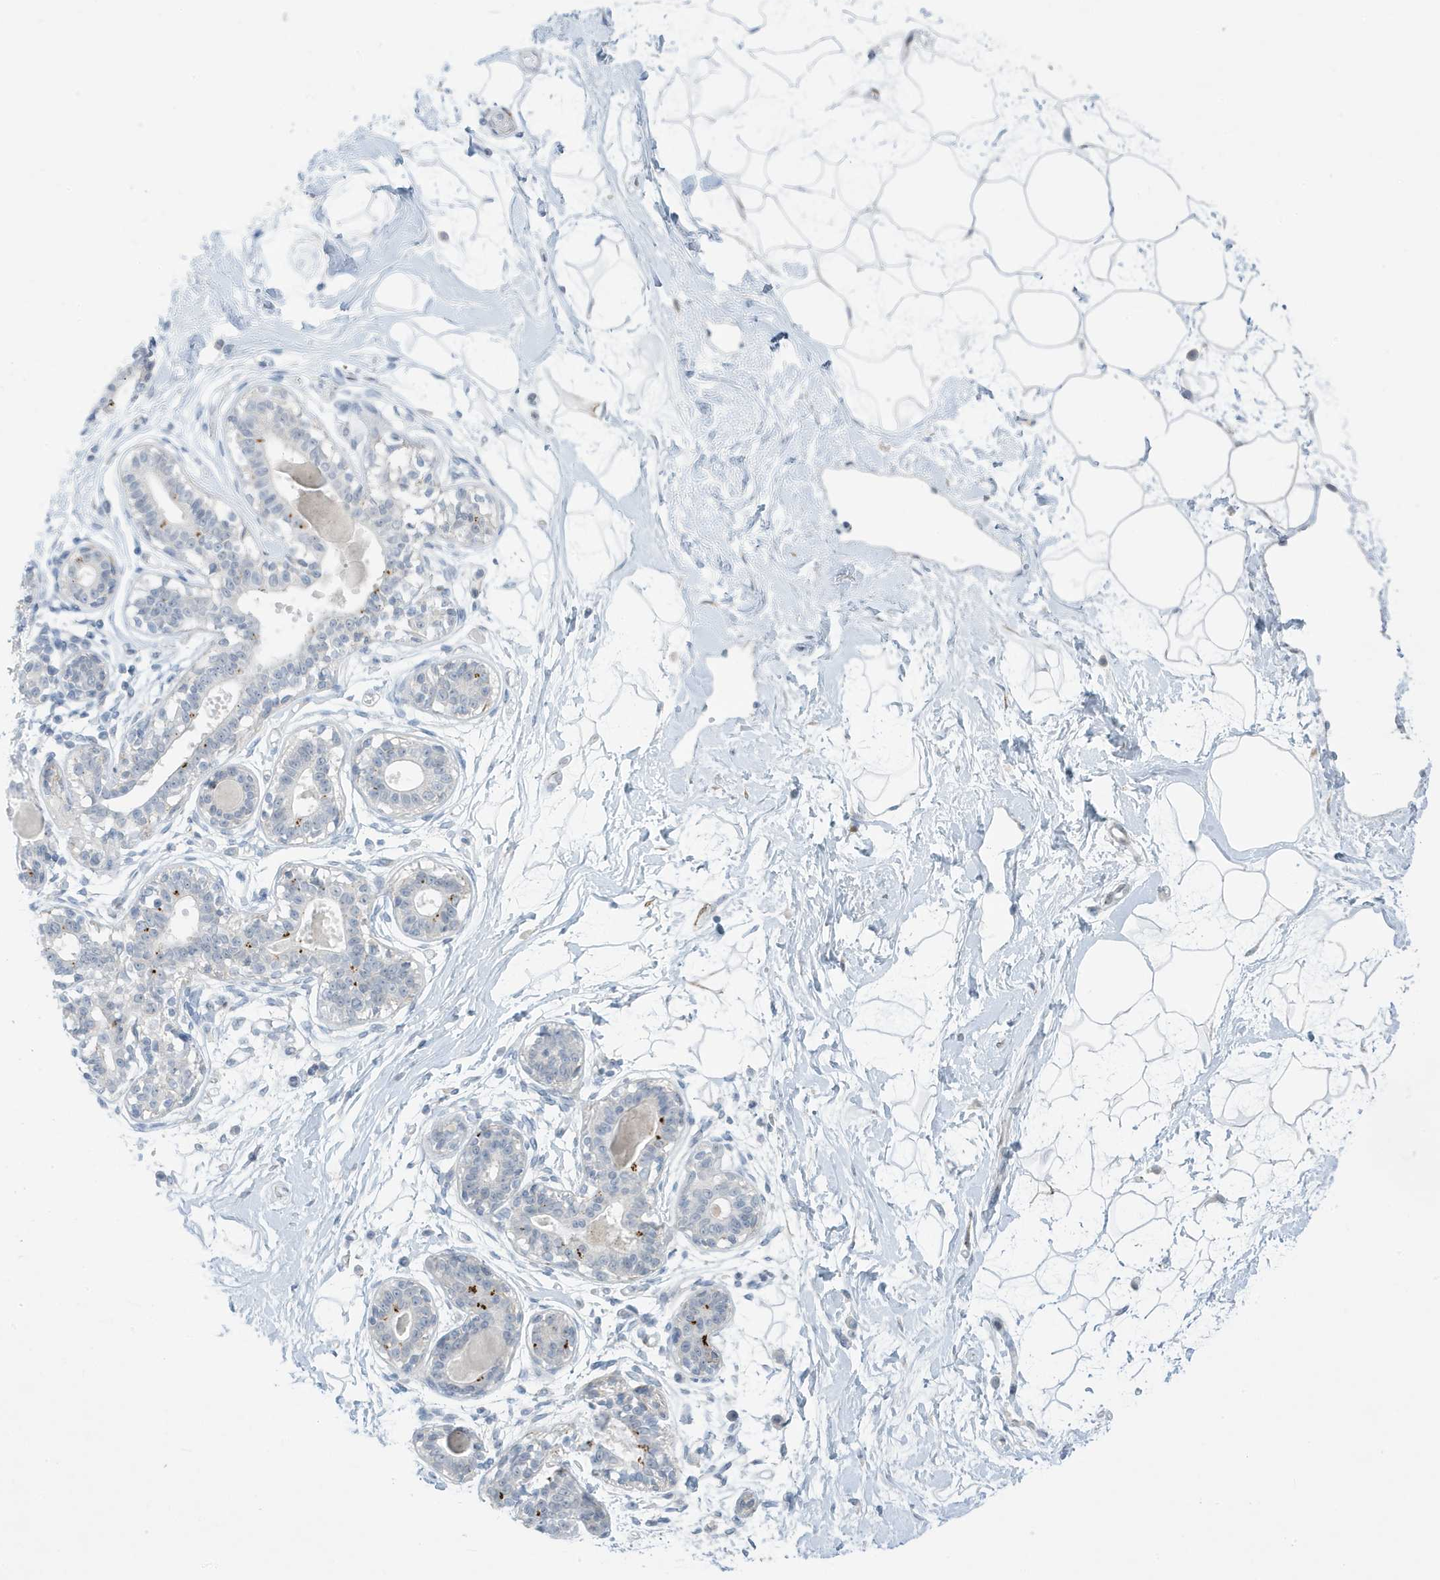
{"staining": {"intensity": "negative", "quantity": "none", "location": "none"}, "tissue": "breast", "cell_type": "Adipocytes", "image_type": "normal", "snomed": [{"axis": "morphology", "description": "Normal tissue, NOS"}, {"axis": "topography", "description": "Breast"}], "caption": "Breast stained for a protein using immunohistochemistry (IHC) demonstrates no staining adipocytes.", "gene": "PERM1", "patient": {"sex": "female", "age": 45}}